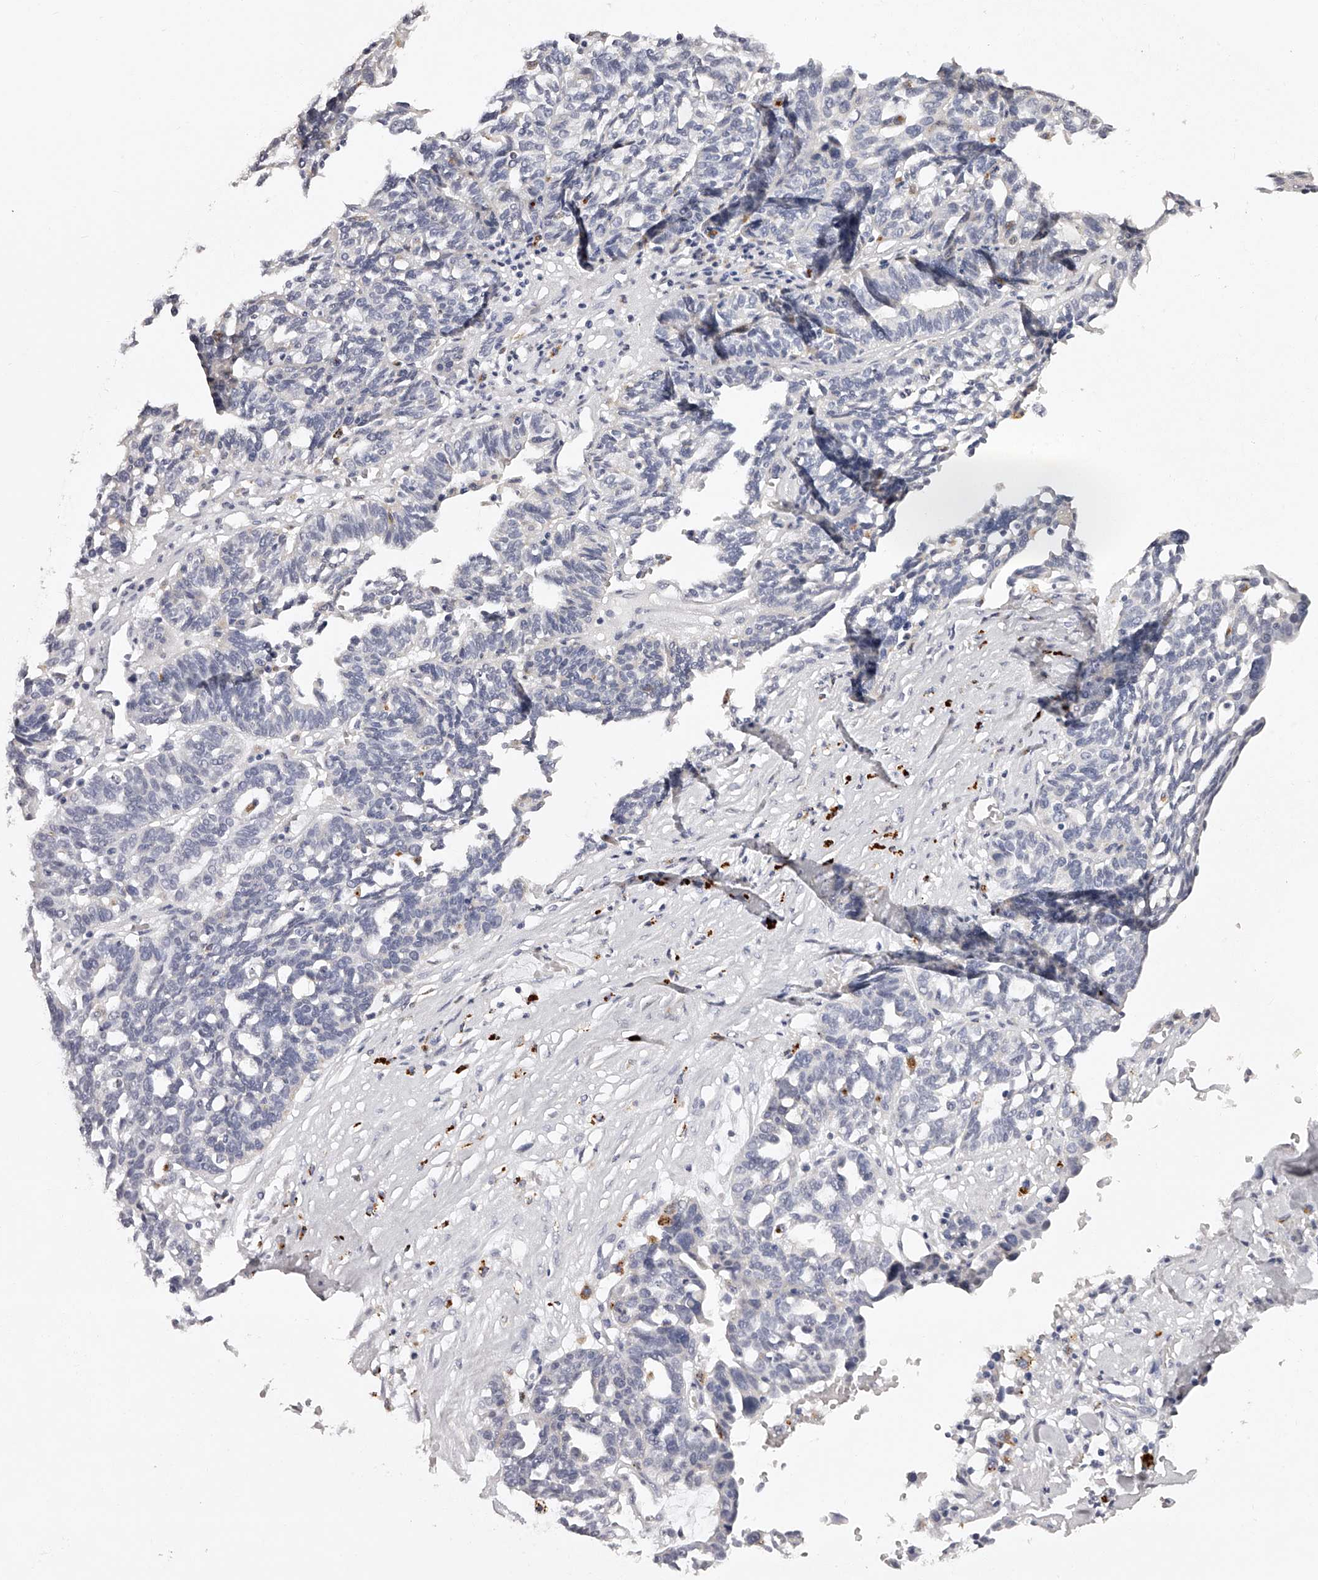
{"staining": {"intensity": "negative", "quantity": "none", "location": "none"}, "tissue": "ovarian cancer", "cell_type": "Tumor cells", "image_type": "cancer", "snomed": [{"axis": "morphology", "description": "Cystadenocarcinoma, serous, NOS"}, {"axis": "topography", "description": "Ovary"}], "caption": "High magnification brightfield microscopy of ovarian cancer stained with DAB (brown) and counterstained with hematoxylin (blue): tumor cells show no significant staining. (DAB (3,3'-diaminobenzidine) immunohistochemistry (IHC) with hematoxylin counter stain).", "gene": "SLC35D3", "patient": {"sex": "female", "age": 59}}